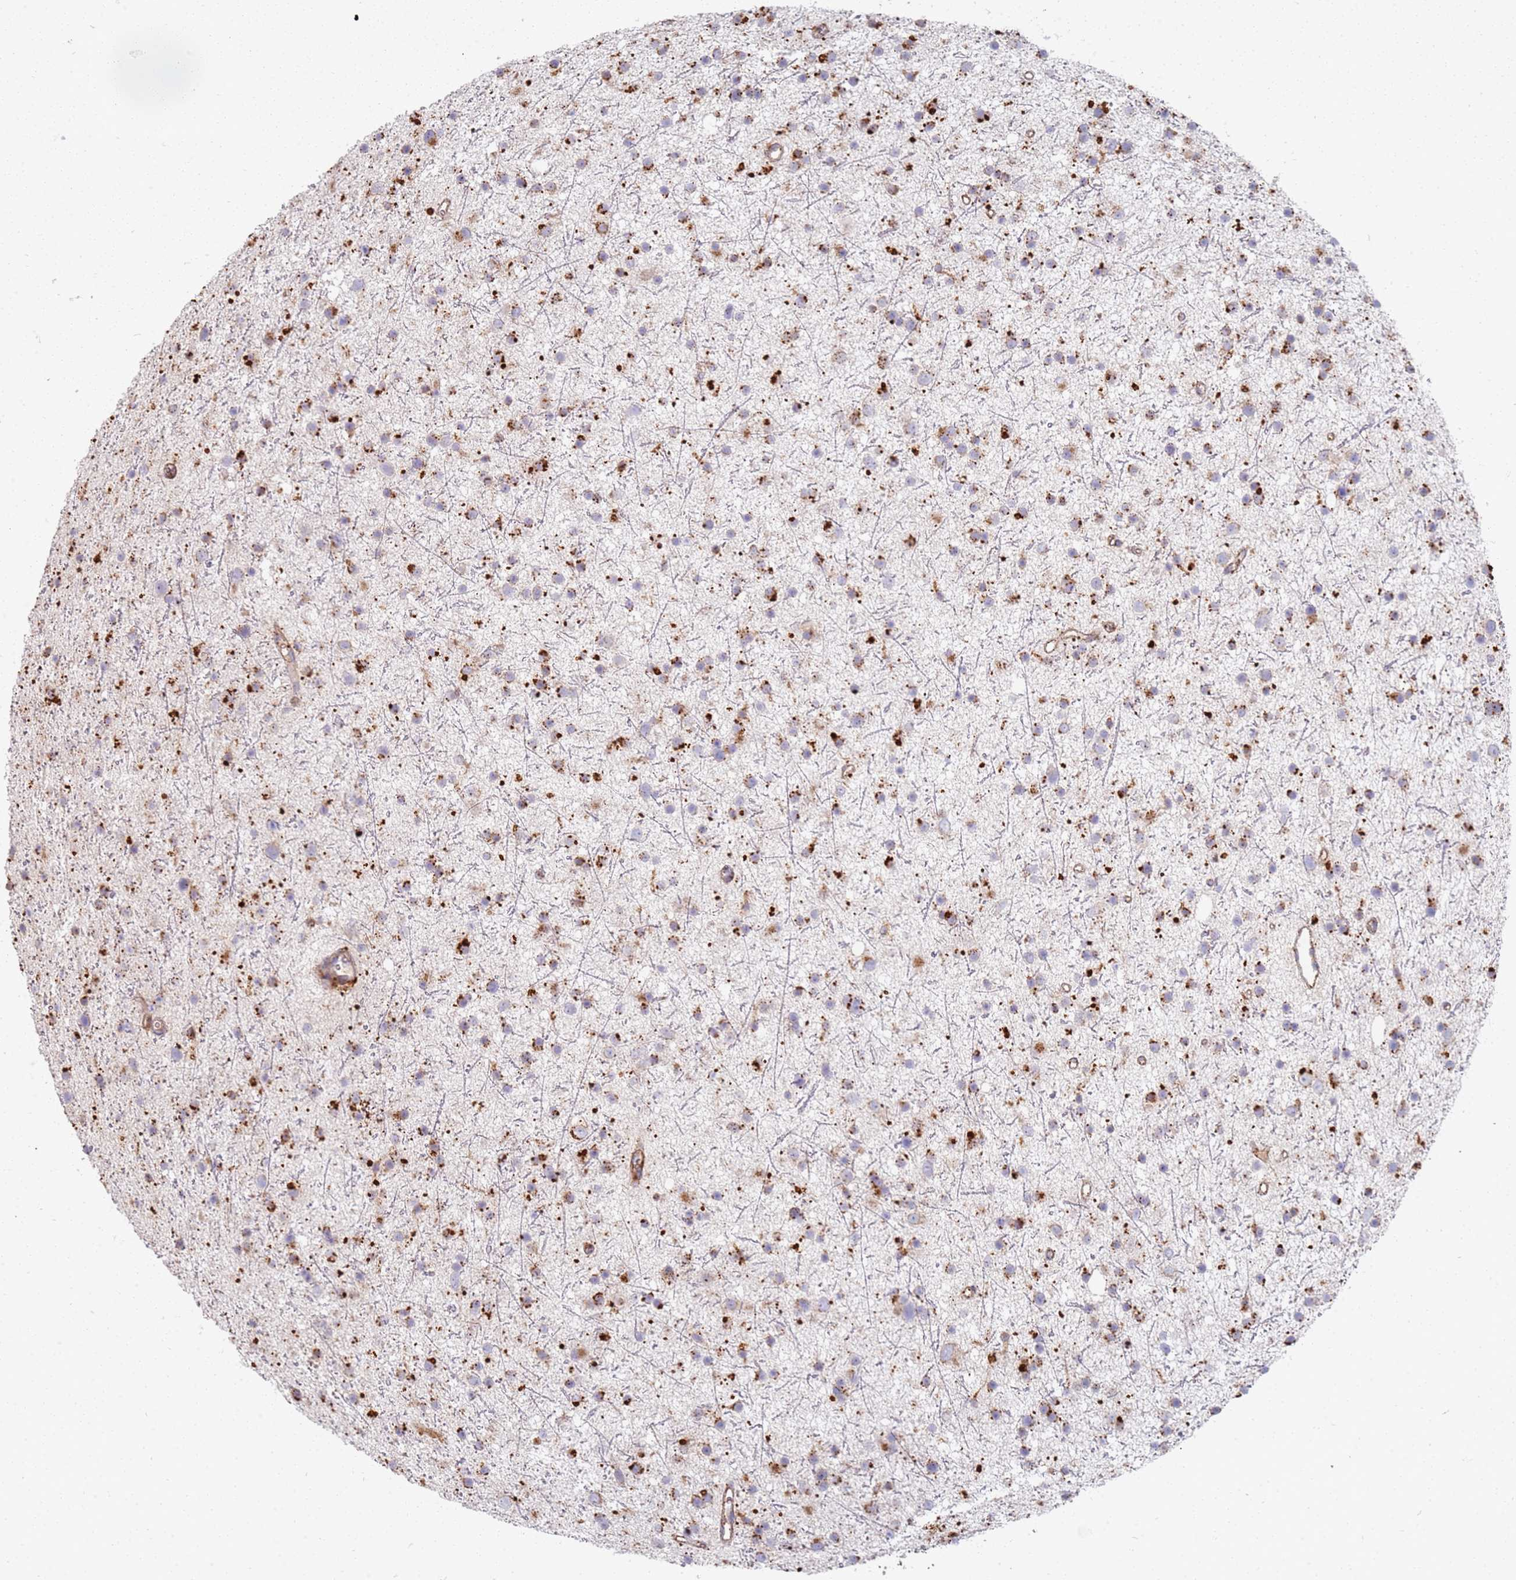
{"staining": {"intensity": "moderate", "quantity": "25%-75%", "location": "cytoplasmic/membranous"}, "tissue": "glioma", "cell_type": "Tumor cells", "image_type": "cancer", "snomed": [{"axis": "morphology", "description": "Glioma, malignant, Low grade"}, {"axis": "topography", "description": "Cerebral cortex"}], "caption": "Protein expression analysis of low-grade glioma (malignant) shows moderate cytoplasmic/membranous staining in approximately 25%-75% of tumor cells.", "gene": "TMEM229B", "patient": {"sex": "female", "age": 39}}